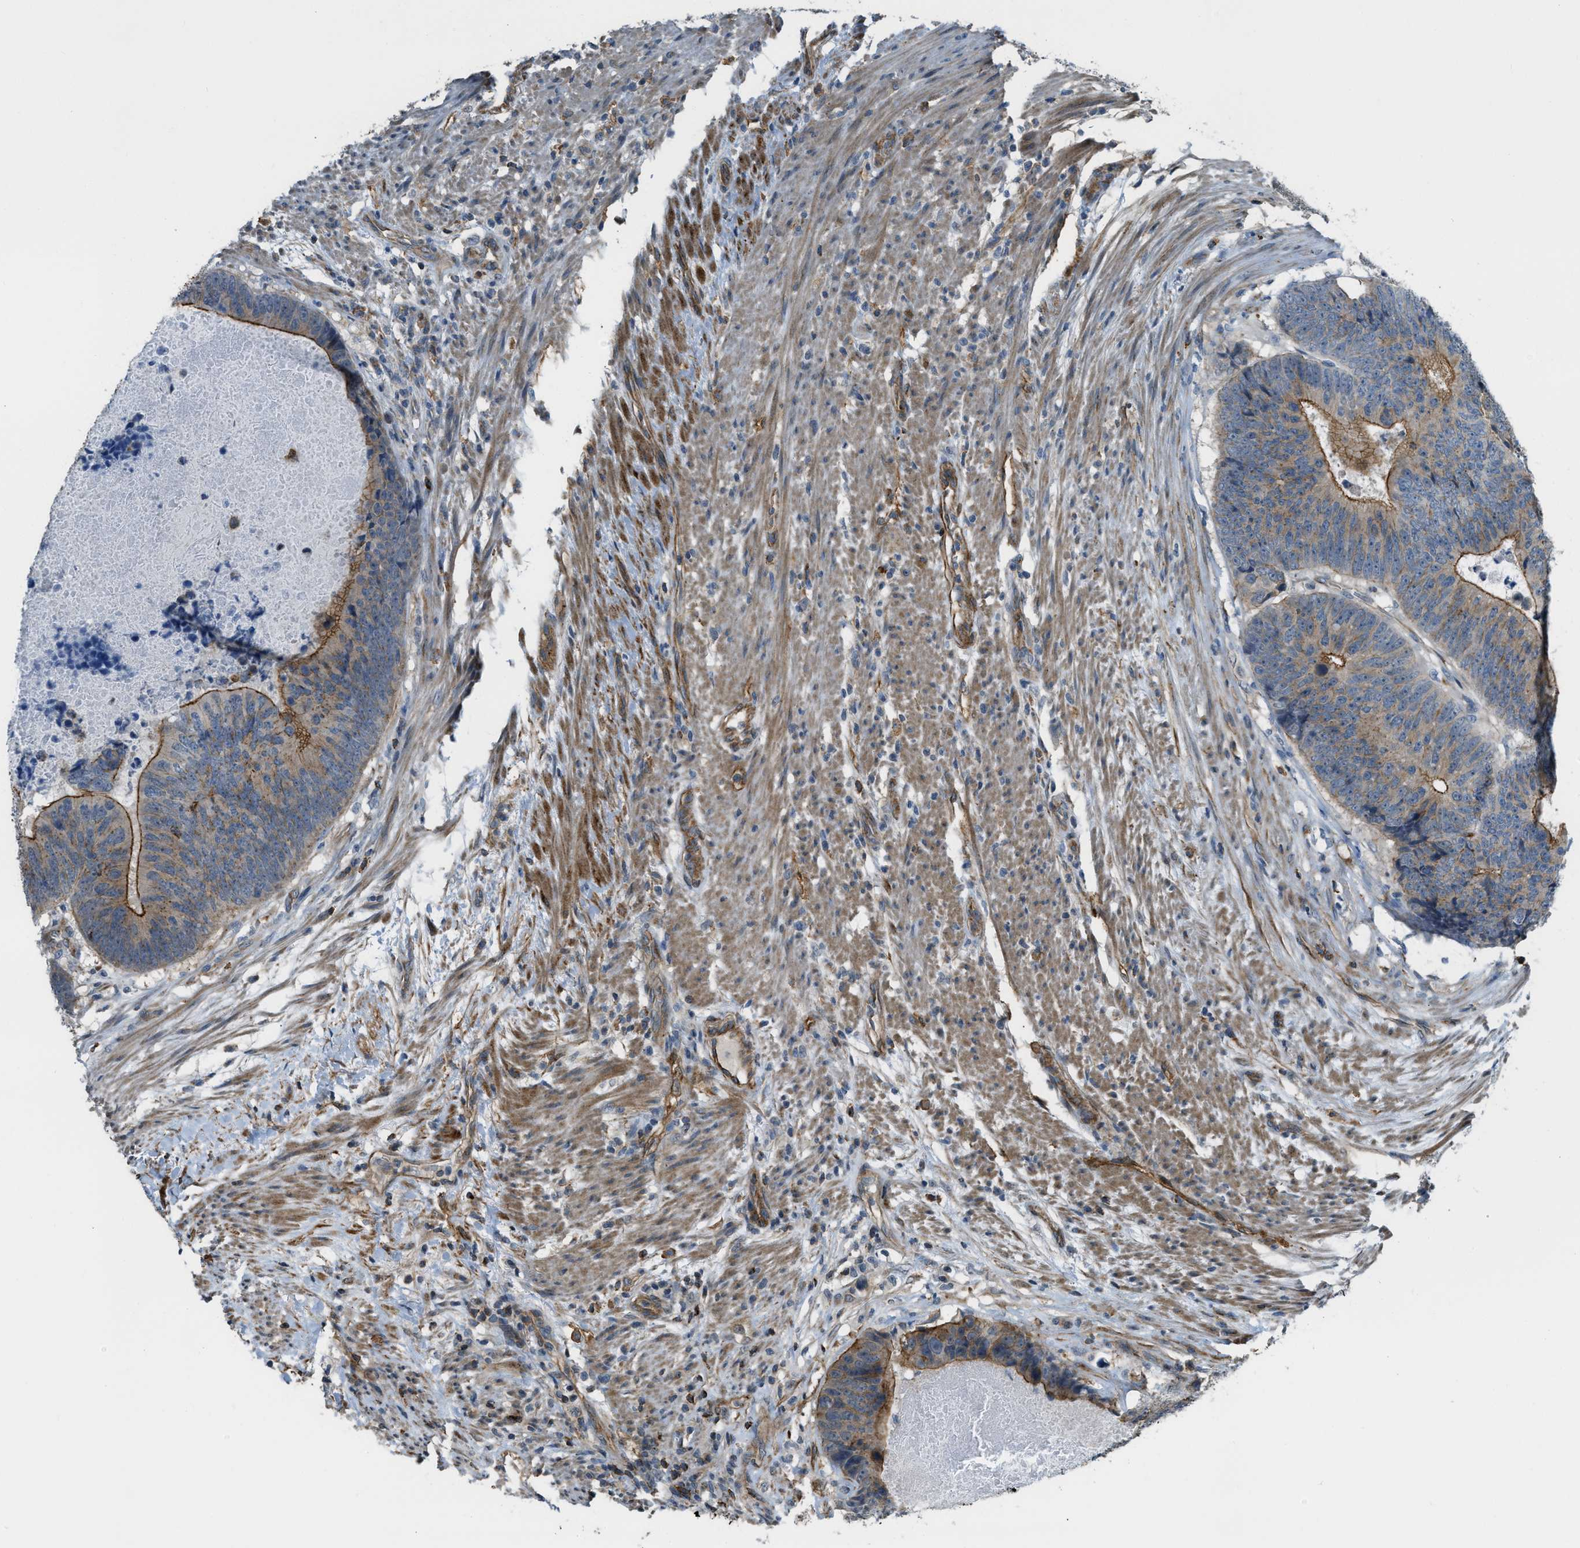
{"staining": {"intensity": "moderate", "quantity": ">75%", "location": "cytoplasmic/membranous"}, "tissue": "colorectal cancer", "cell_type": "Tumor cells", "image_type": "cancer", "snomed": [{"axis": "morphology", "description": "Adenocarcinoma, NOS"}, {"axis": "topography", "description": "Colon"}], "caption": "Tumor cells exhibit moderate cytoplasmic/membranous staining in about >75% of cells in colorectal cancer.", "gene": "KIAA1671", "patient": {"sex": "male", "age": 56}}